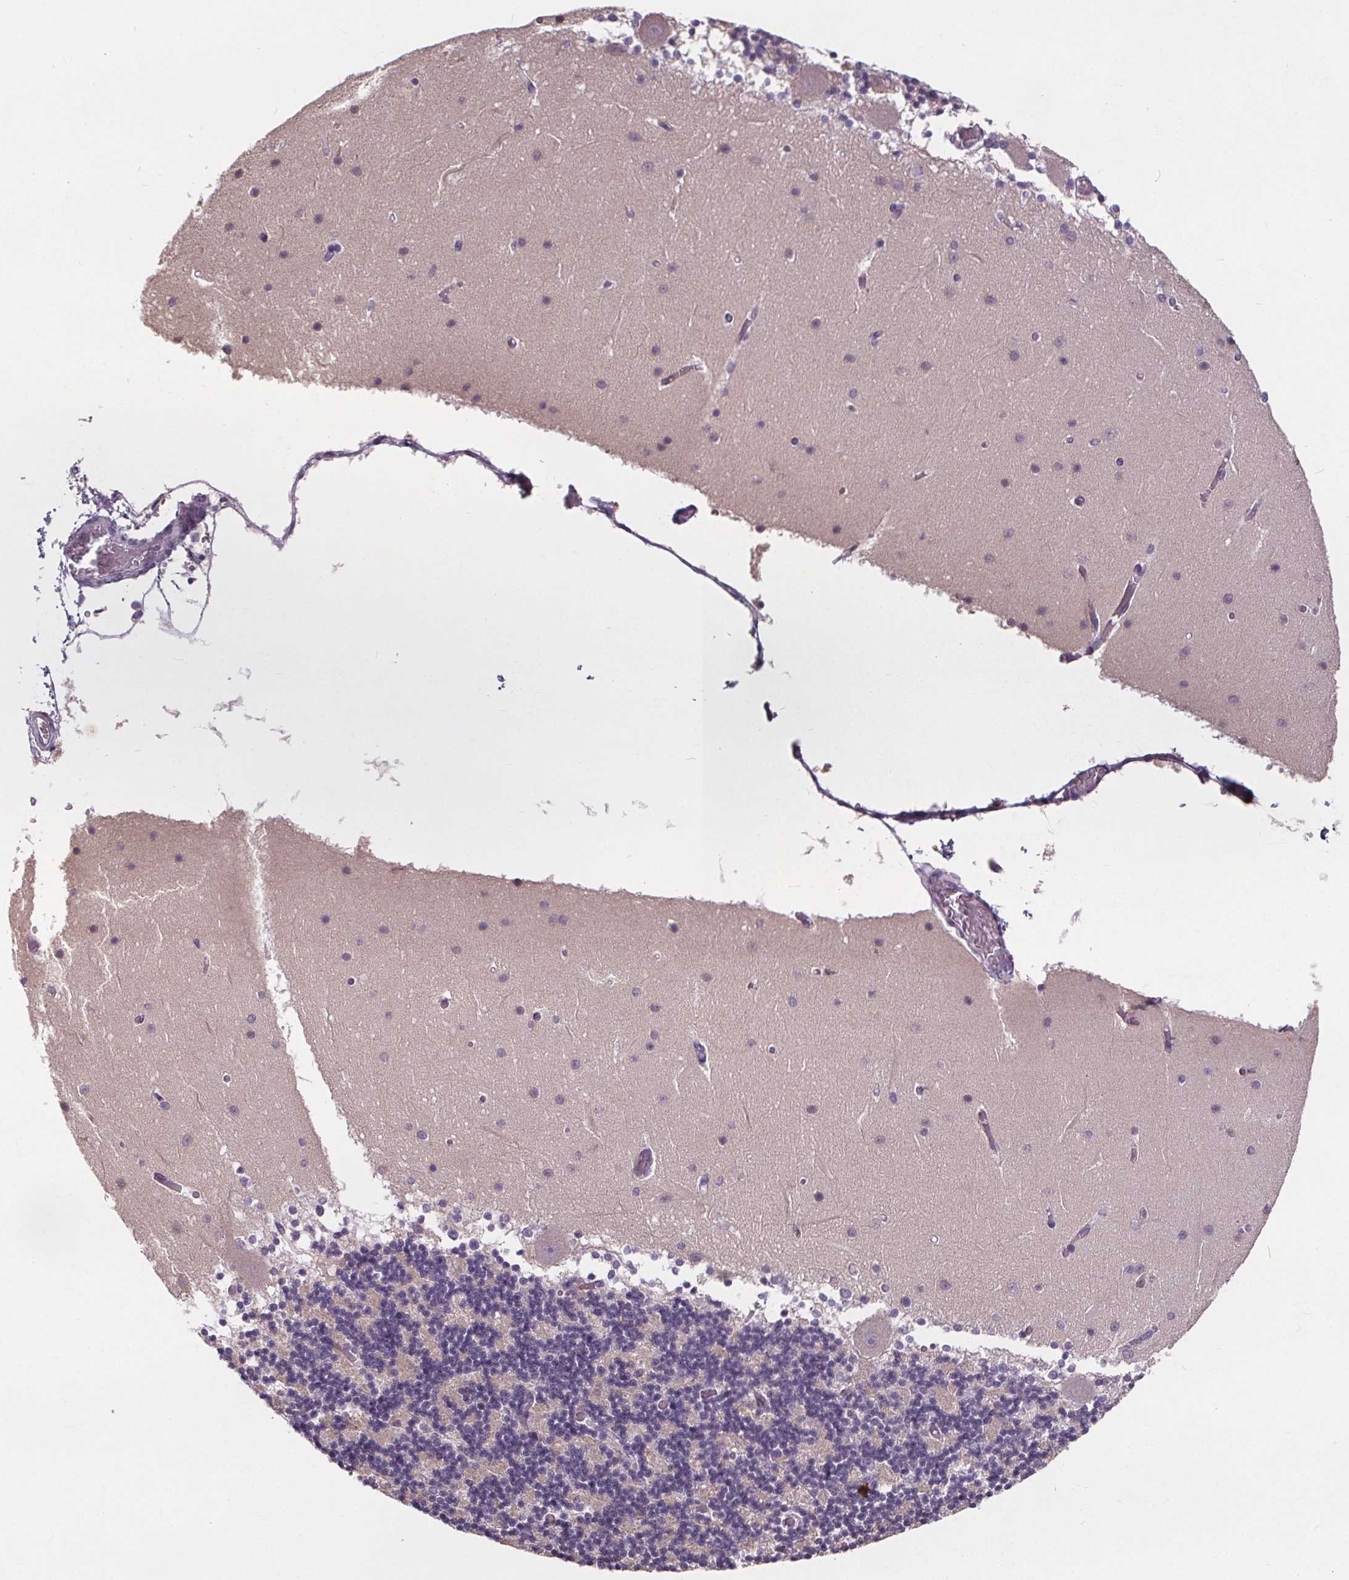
{"staining": {"intensity": "negative", "quantity": "none", "location": "none"}, "tissue": "cerebellum", "cell_type": "Cells in granular layer", "image_type": "normal", "snomed": [{"axis": "morphology", "description": "Normal tissue, NOS"}, {"axis": "topography", "description": "Cerebellum"}], "caption": "The histopathology image exhibits no significant expression in cells in granular layer of cerebellum. The staining is performed using DAB brown chromogen with nuclei counter-stained in using hematoxylin.", "gene": "ATP6V1D", "patient": {"sex": "female", "age": 28}}